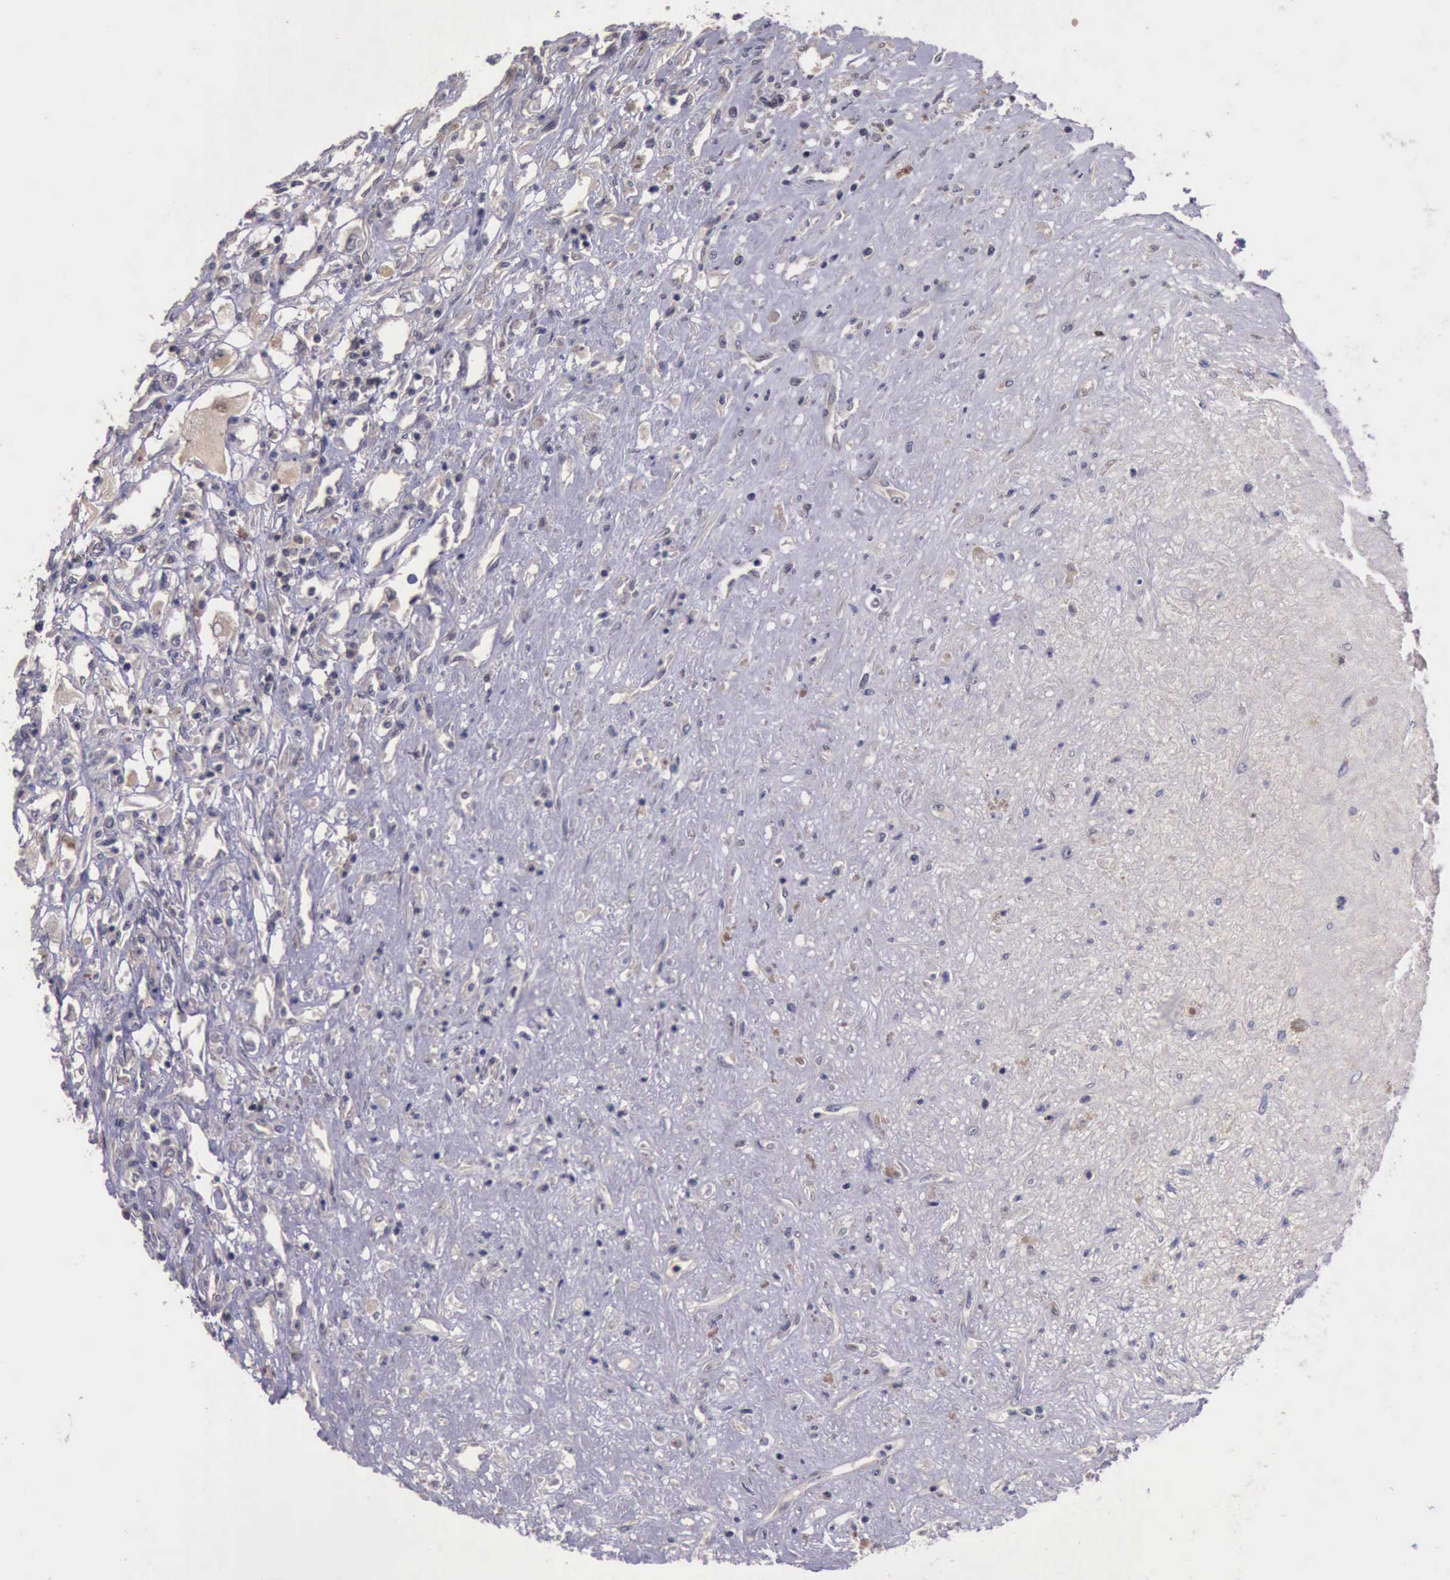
{"staining": {"intensity": "negative", "quantity": "none", "location": "none"}, "tissue": "renal cancer", "cell_type": "Tumor cells", "image_type": "cancer", "snomed": [{"axis": "morphology", "description": "Adenocarcinoma, NOS"}, {"axis": "topography", "description": "Kidney"}], "caption": "Photomicrograph shows no significant protein staining in tumor cells of renal adenocarcinoma. The staining was performed using DAB to visualize the protein expression in brown, while the nuclei were stained in blue with hematoxylin (Magnification: 20x).", "gene": "RAB39B", "patient": {"sex": "male", "age": 57}}